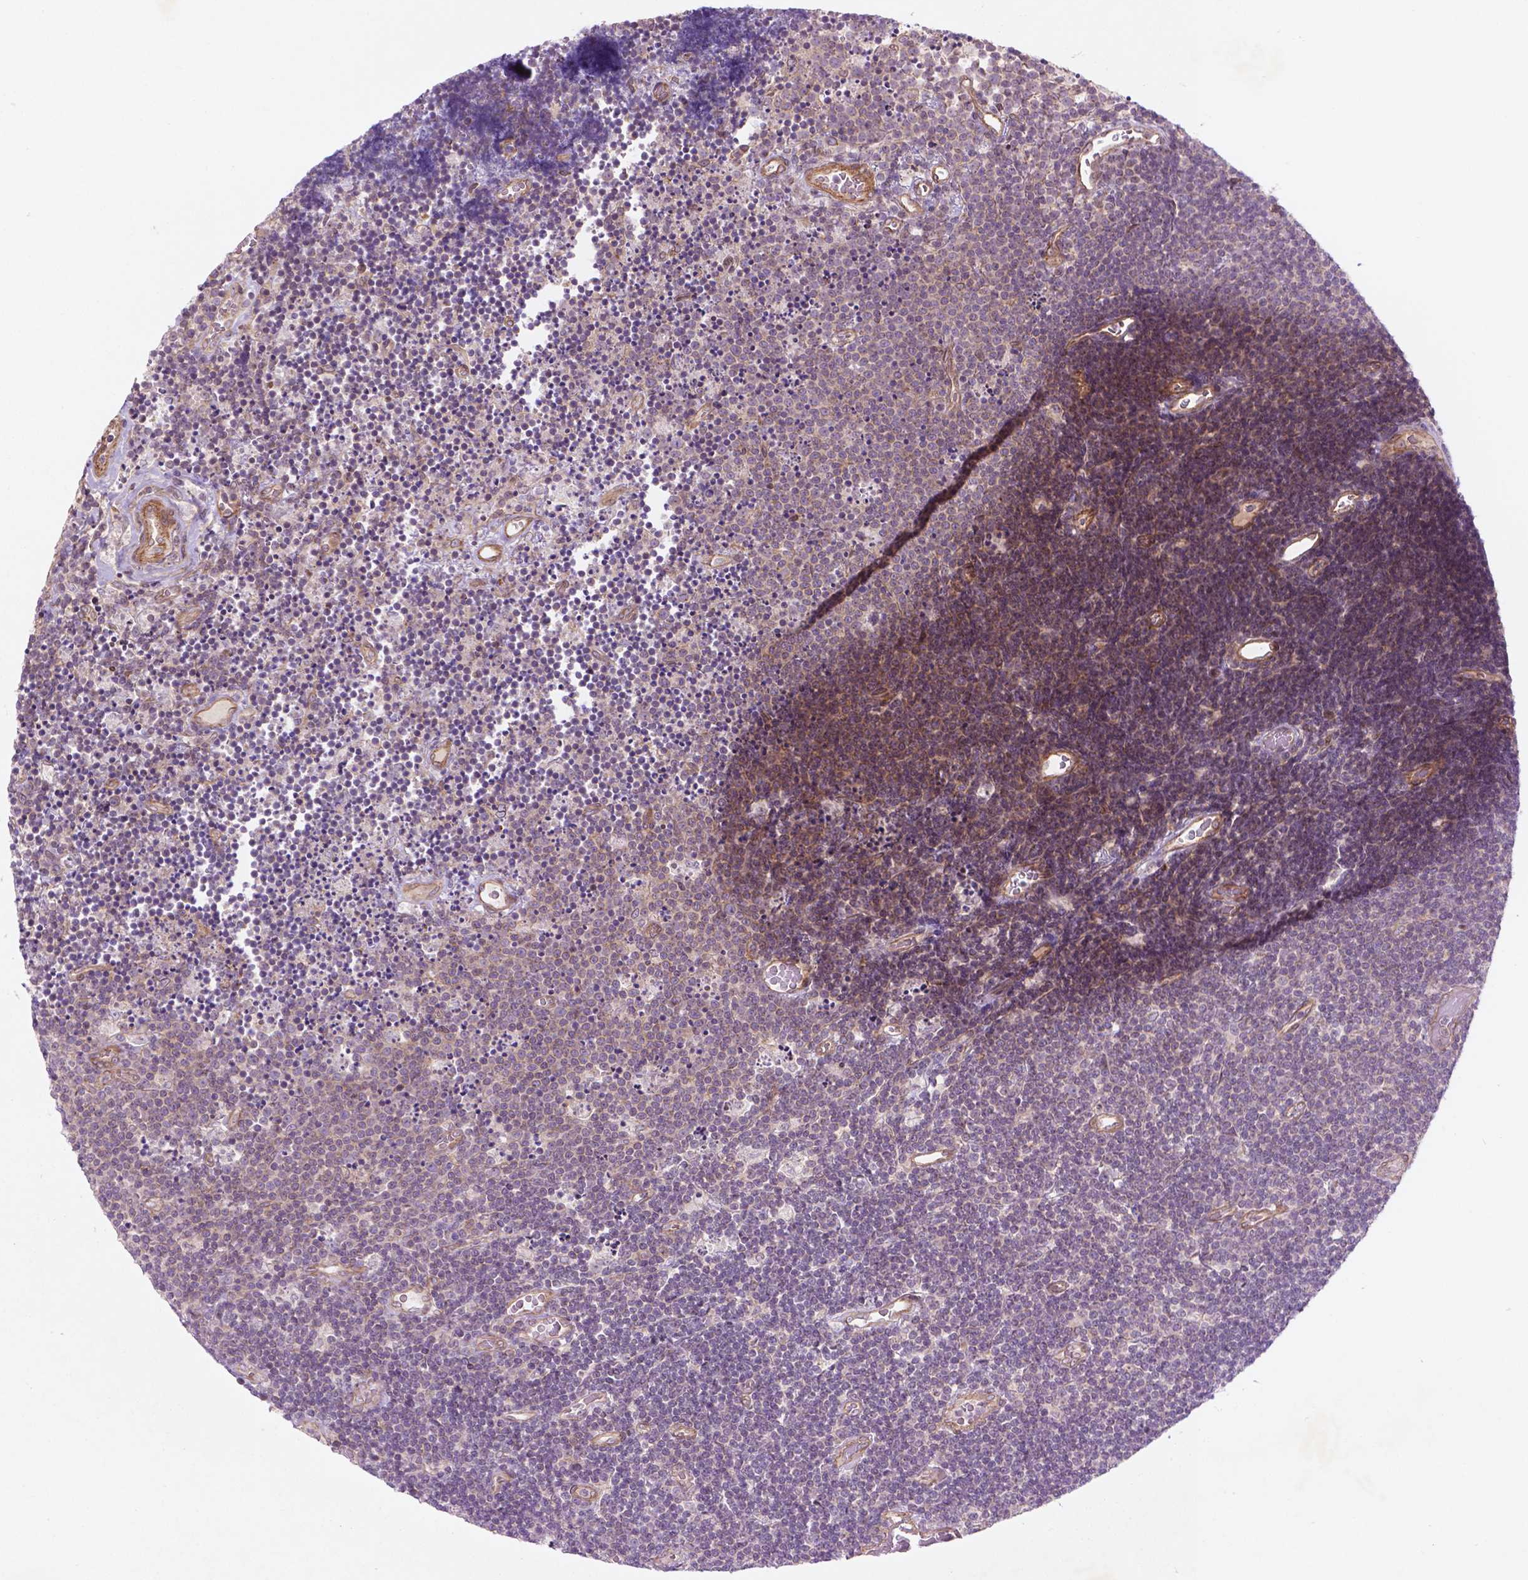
{"staining": {"intensity": "negative", "quantity": "none", "location": "none"}, "tissue": "lymphoma", "cell_type": "Tumor cells", "image_type": "cancer", "snomed": [{"axis": "morphology", "description": "Malignant lymphoma, non-Hodgkin's type, Low grade"}, {"axis": "topography", "description": "Brain"}], "caption": "The image displays no staining of tumor cells in lymphoma.", "gene": "TCHP", "patient": {"sex": "female", "age": 66}}